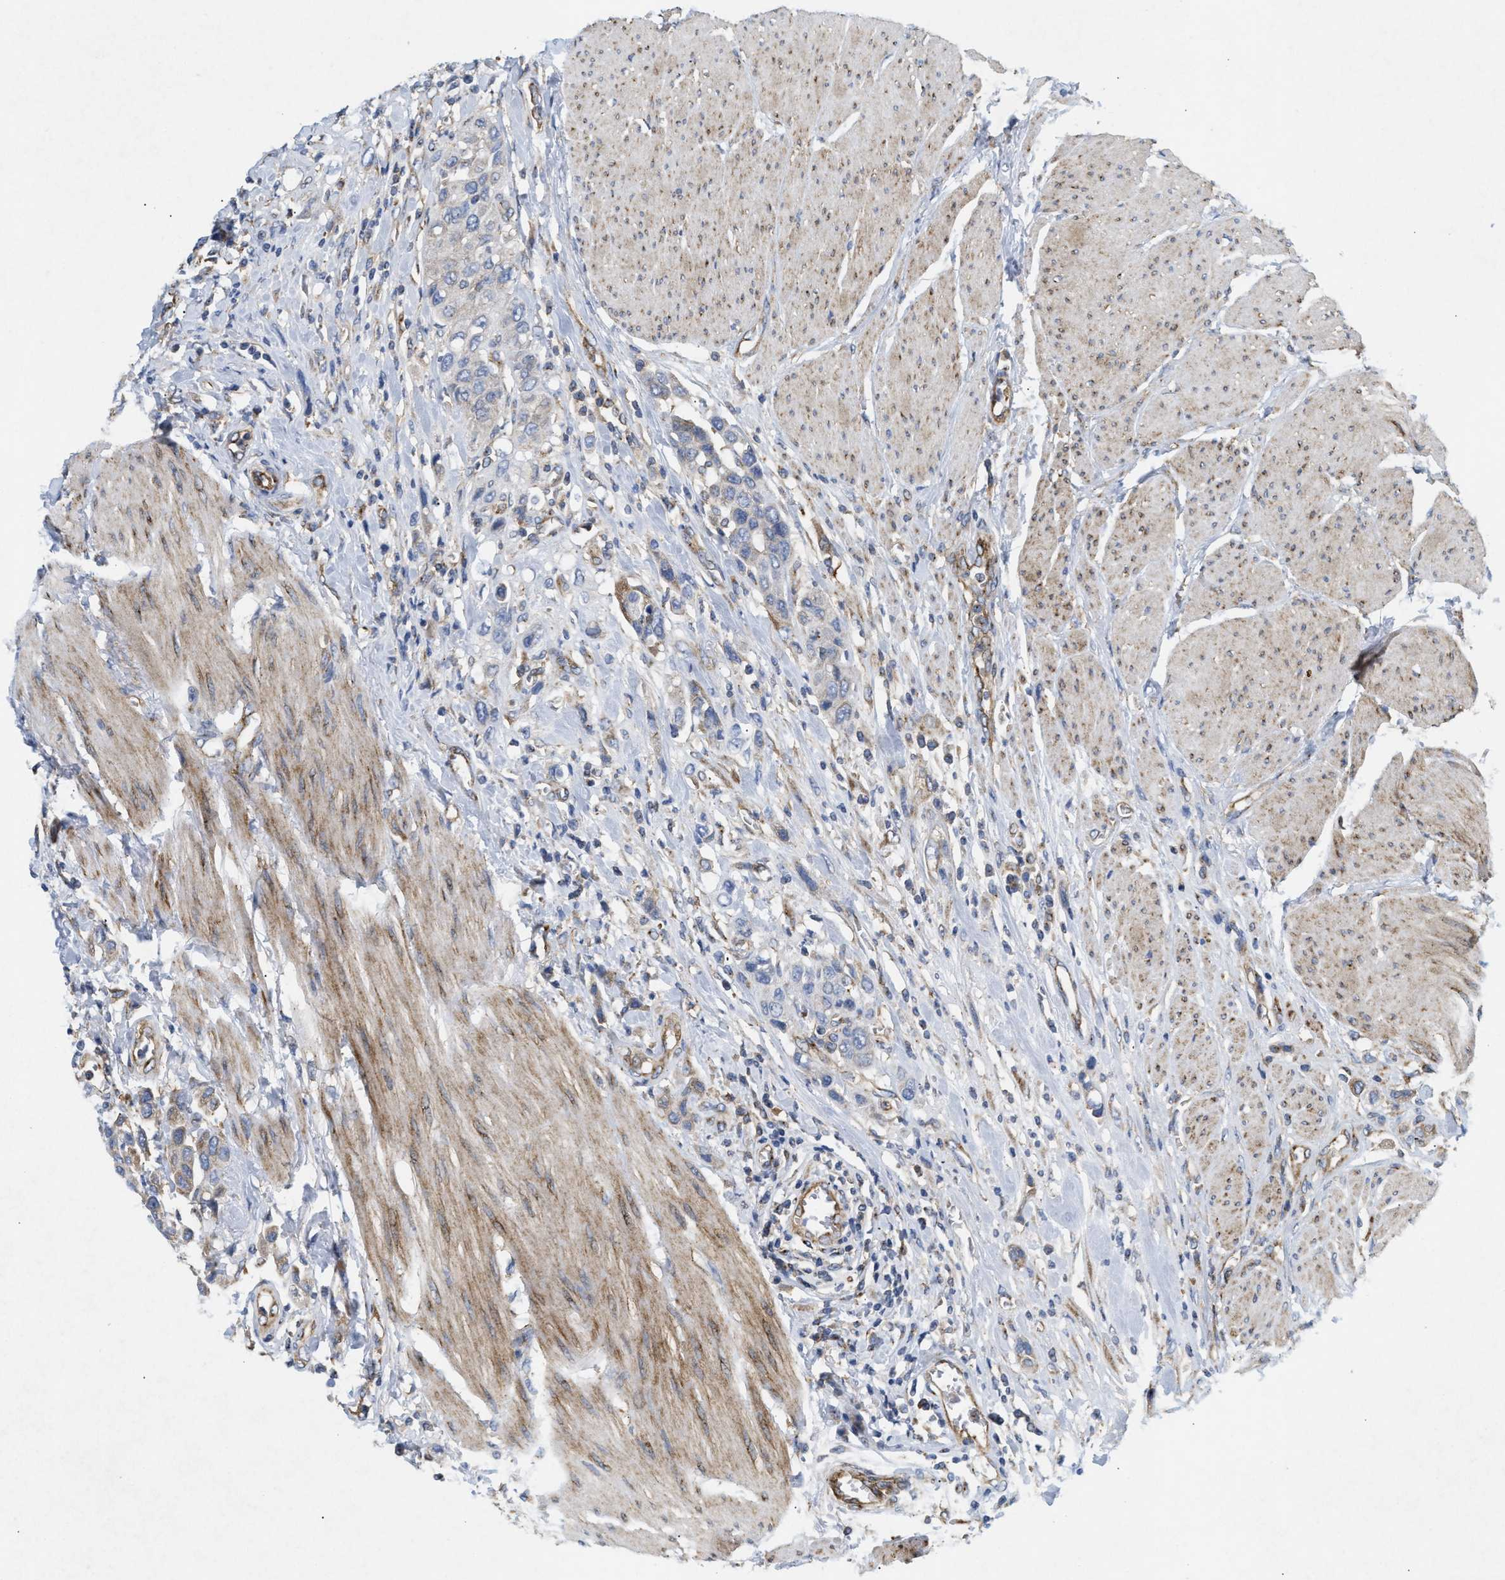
{"staining": {"intensity": "weak", "quantity": "<25%", "location": "cytoplasmic/membranous"}, "tissue": "urothelial cancer", "cell_type": "Tumor cells", "image_type": "cancer", "snomed": [{"axis": "morphology", "description": "Urothelial carcinoma, High grade"}, {"axis": "topography", "description": "Urinary bladder"}], "caption": "Urothelial carcinoma (high-grade) stained for a protein using immunohistochemistry (IHC) displays no expression tumor cells.", "gene": "DCTN4", "patient": {"sex": "male", "age": 50}}